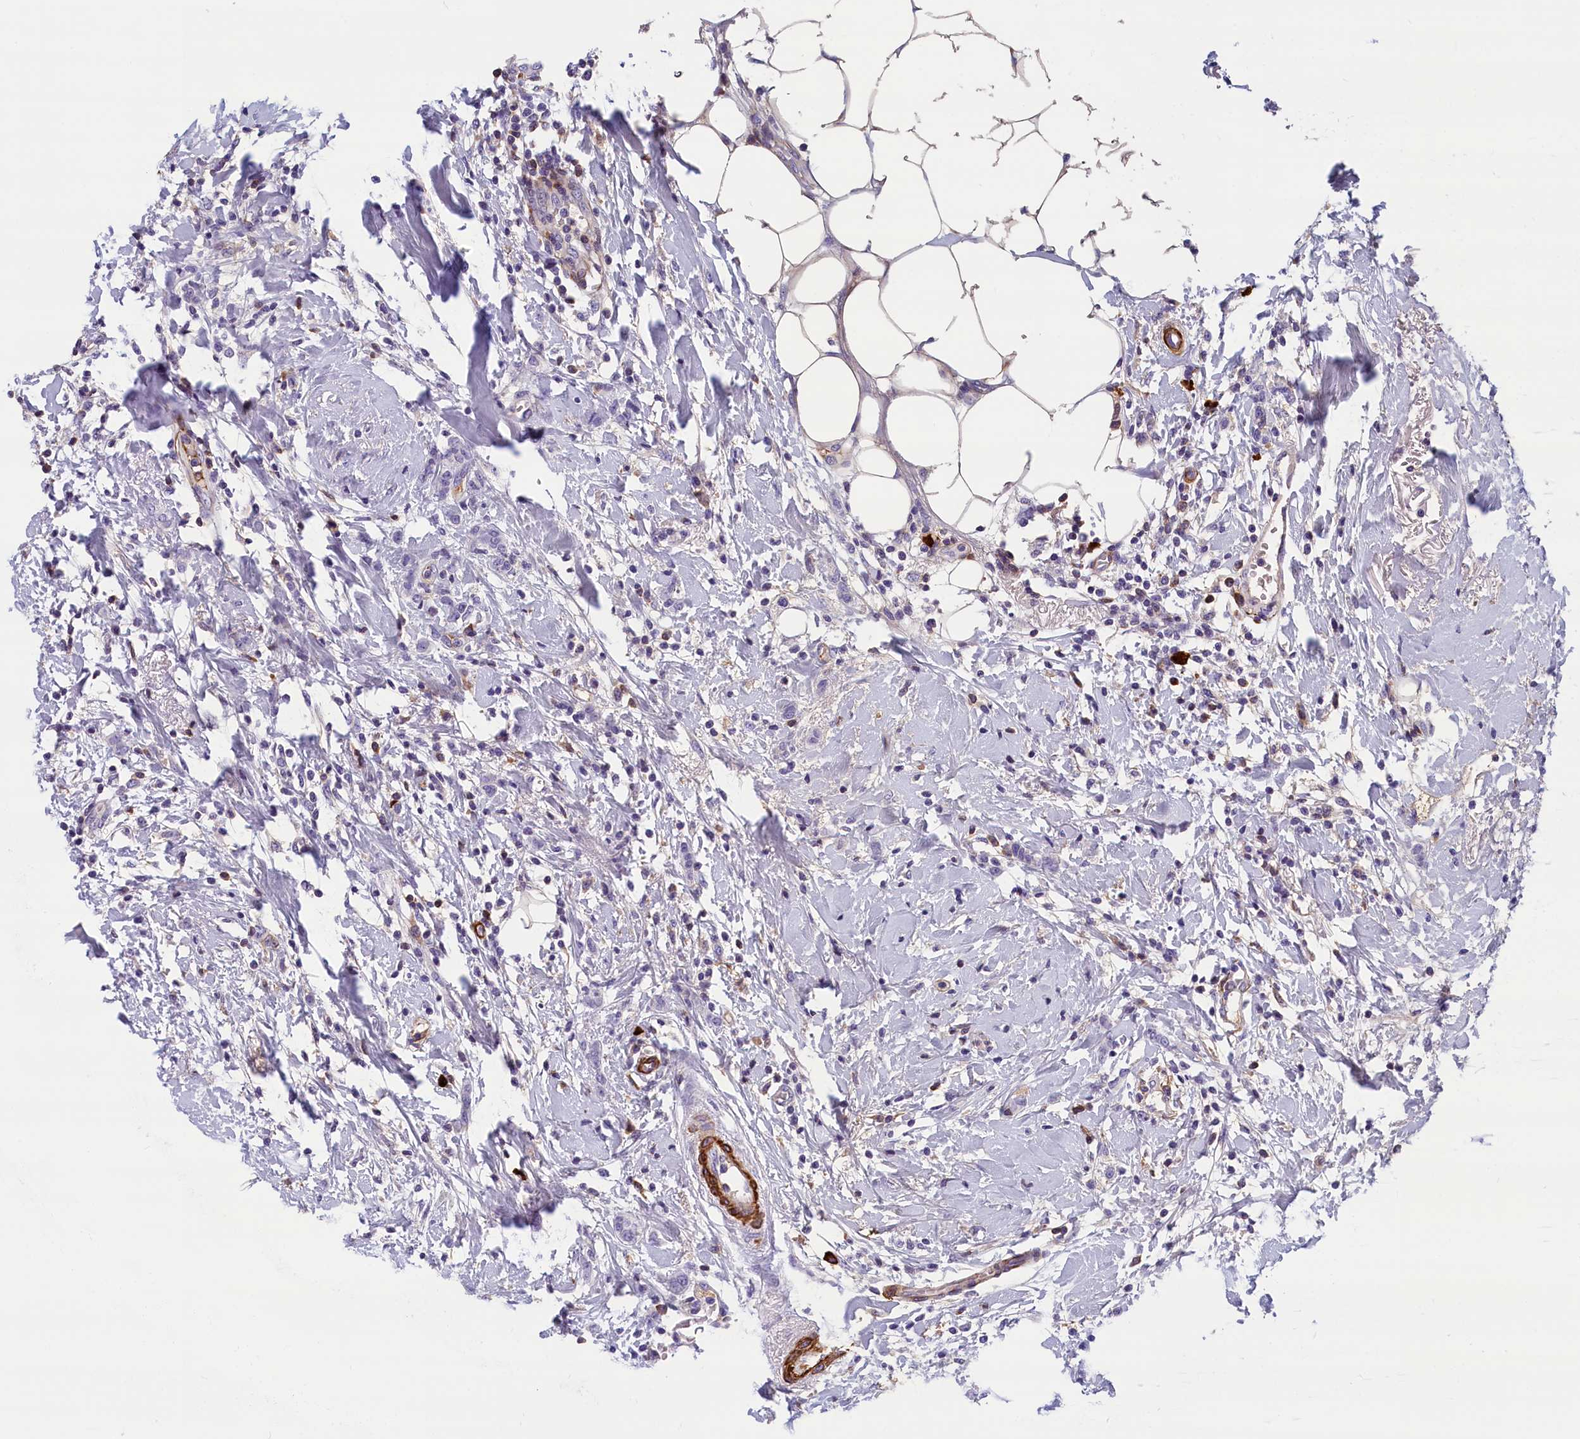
{"staining": {"intensity": "negative", "quantity": "none", "location": "none"}, "tissue": "breast cancer", "cell_type": "Tumor cells", "image_type": "cancer", "snomed": [{"axis": "morphology", "description": "Duct carcinoma"}, {"axis": "topography", "description": "Breast"}], "caption": "Micrograph shows no protein expression in tumor cells of breast cancer tissue. (Stains: DAB (3,3'-diaminobenzidine) IHC with hematoxylin counter stain, Microscopy: brightfield microscopy at high magnification).", "gene": "BCL2L13", "patient": {"sex": "female", "age": 72}}